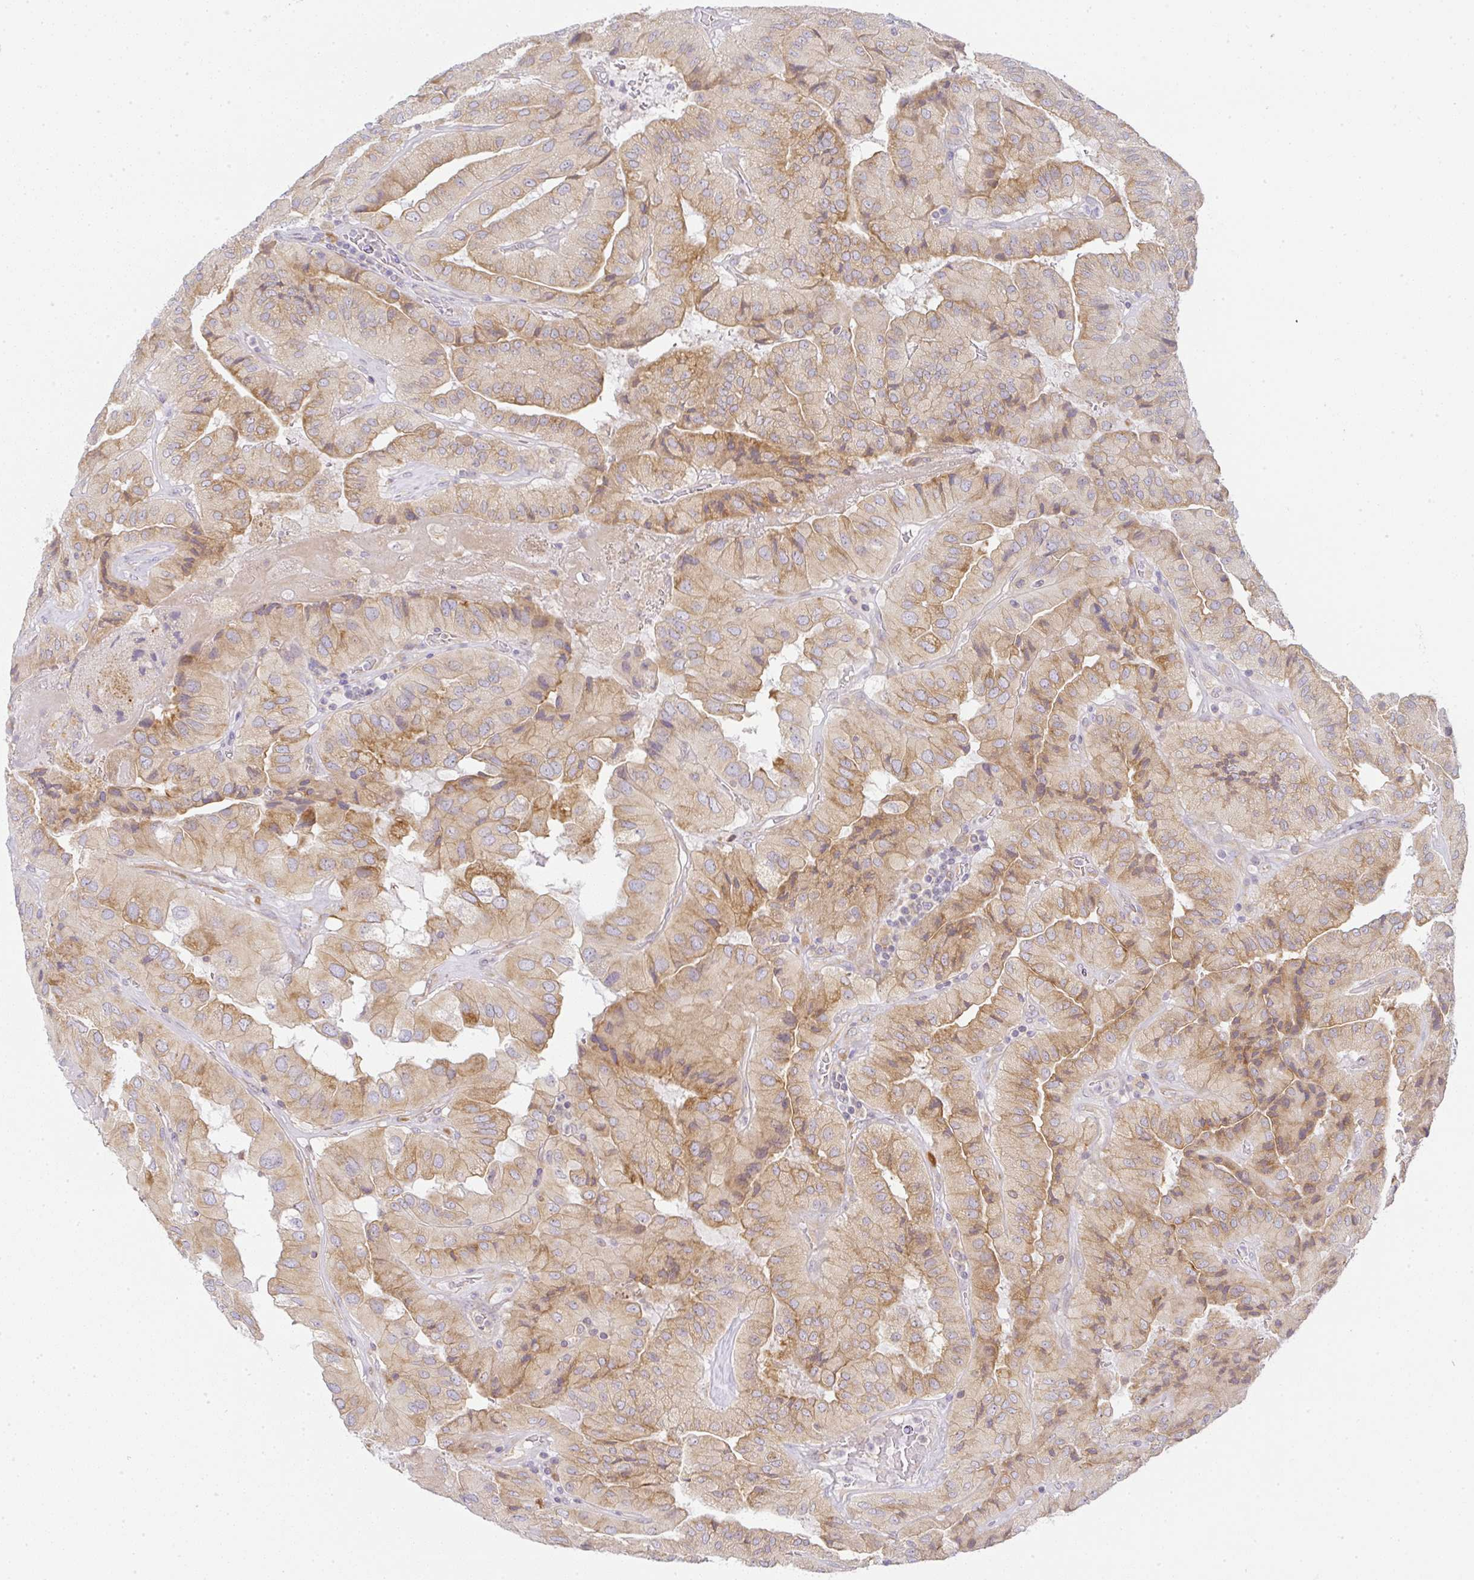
{"staining": {"intensity": "moderate", "quantity": "25%-75%", "location": "cytoplasmic/membranous,nuclear"}, "tissue": "thyroid cancer", "cell_type": "Tumor cells", "image_type": "cancer", "snomed": [{"axis": "morphology", "description": "Normal tissue, NOS"}, {"axis": "morphology", "description": "Papillary adenocarcinoma, NOS"}, {"axis": "topography", "description": "Thyroid gland"}], "caption": "Approximately 25%-75% of tumor cells in papillary adenocarcinoma (thyroid) exhibit moderate cytoplasmic/membranous and nuclear protein expression as visualized by brown immunohistochemical staining.", "gene": "DERL2", "patient": {"sex": "female", "age": 59}}